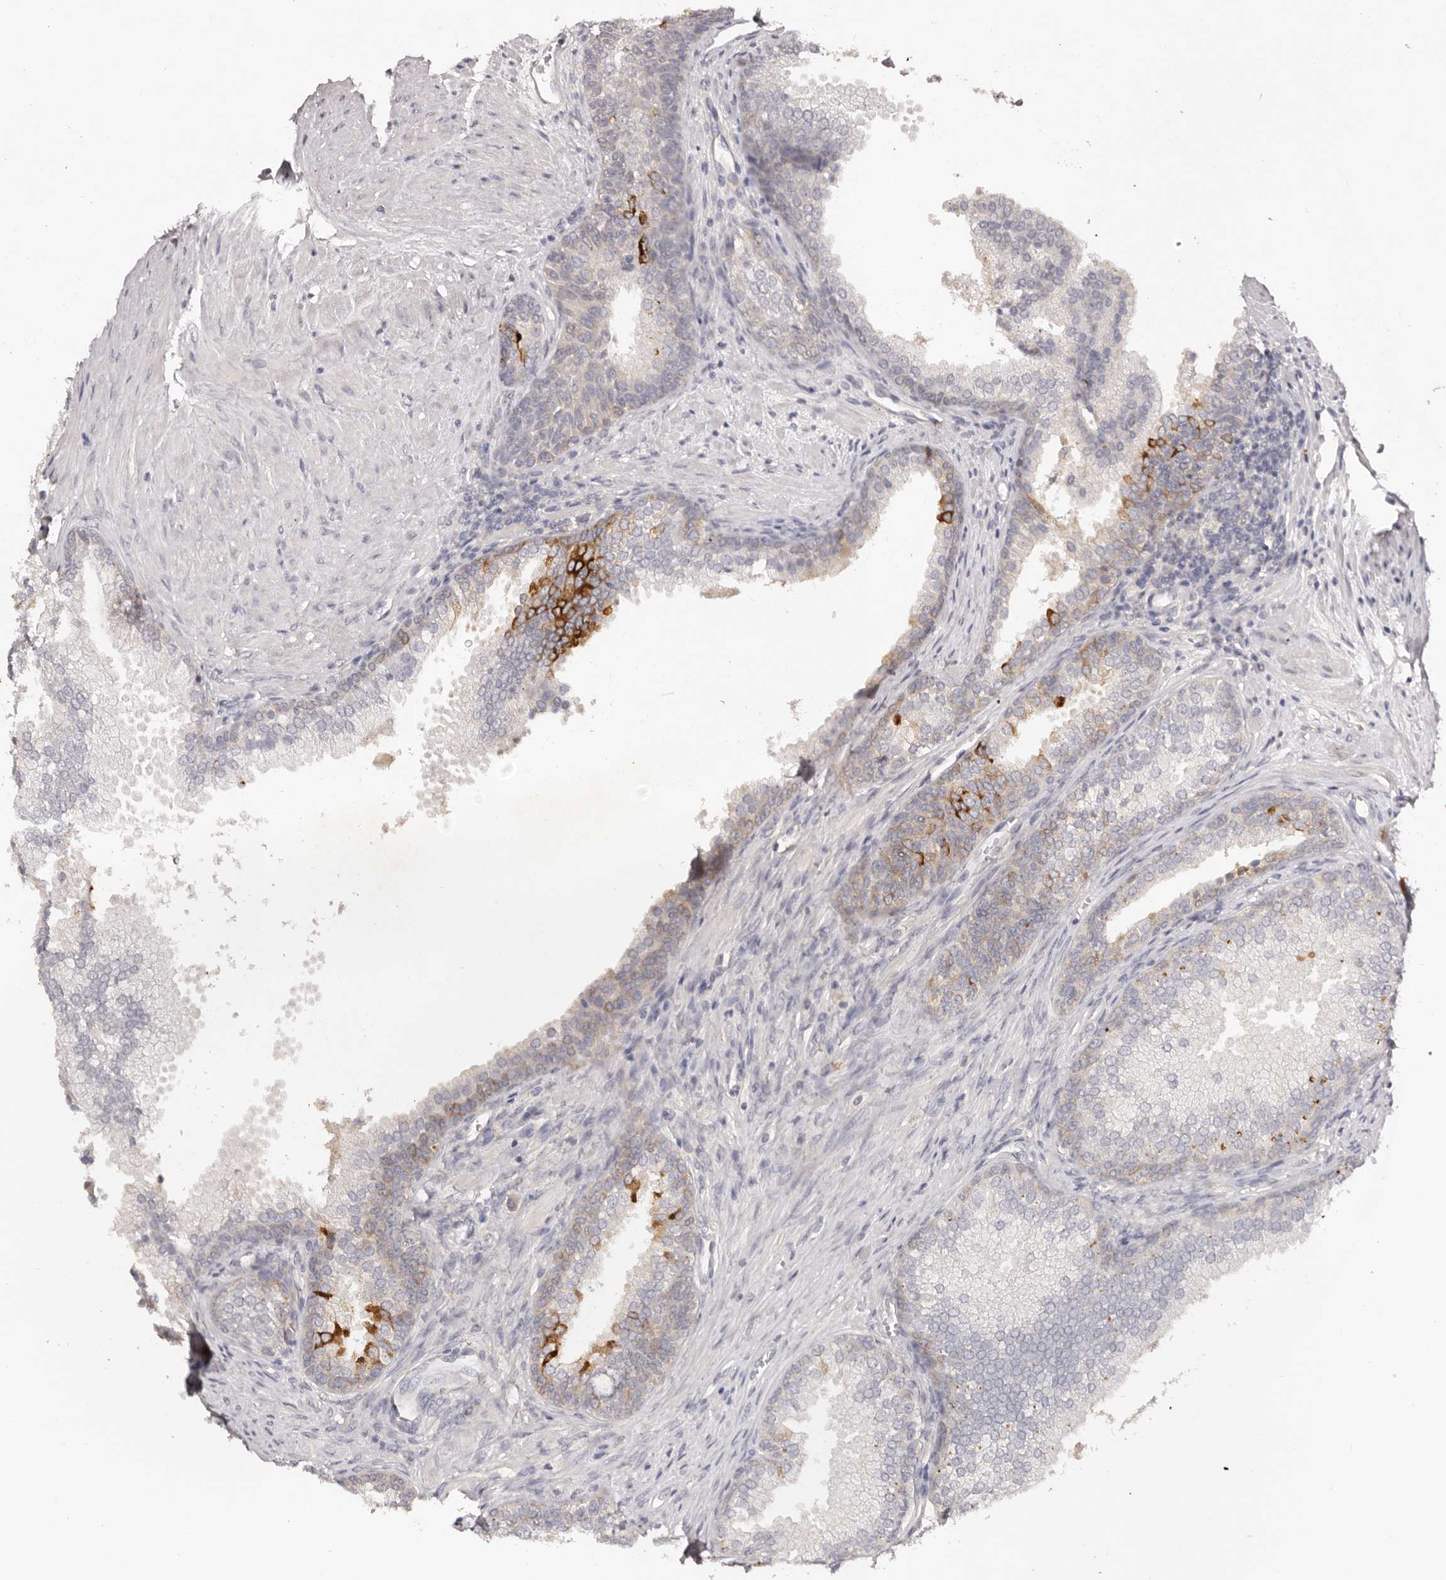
{"staining": {"intensity": "strong", "quantity": "<25%", "location": "cytoplasmic/membranous"}, "tissue": "prostate", "cell_type": "Glandular cells", "image_type": "normal", "snomed": [{"axis": "morphology", "description": "Normal tissue, NOS"}, {"axis": "topography", "description": "Prostate"}], "caption": "IHC of benign human prostate reveals medium levels of strong cytoplasmic/membranous expression in about <25% of glandular cells.", "gene": "SCUBE2", "patient": {"sex": "male", "age": 76}}